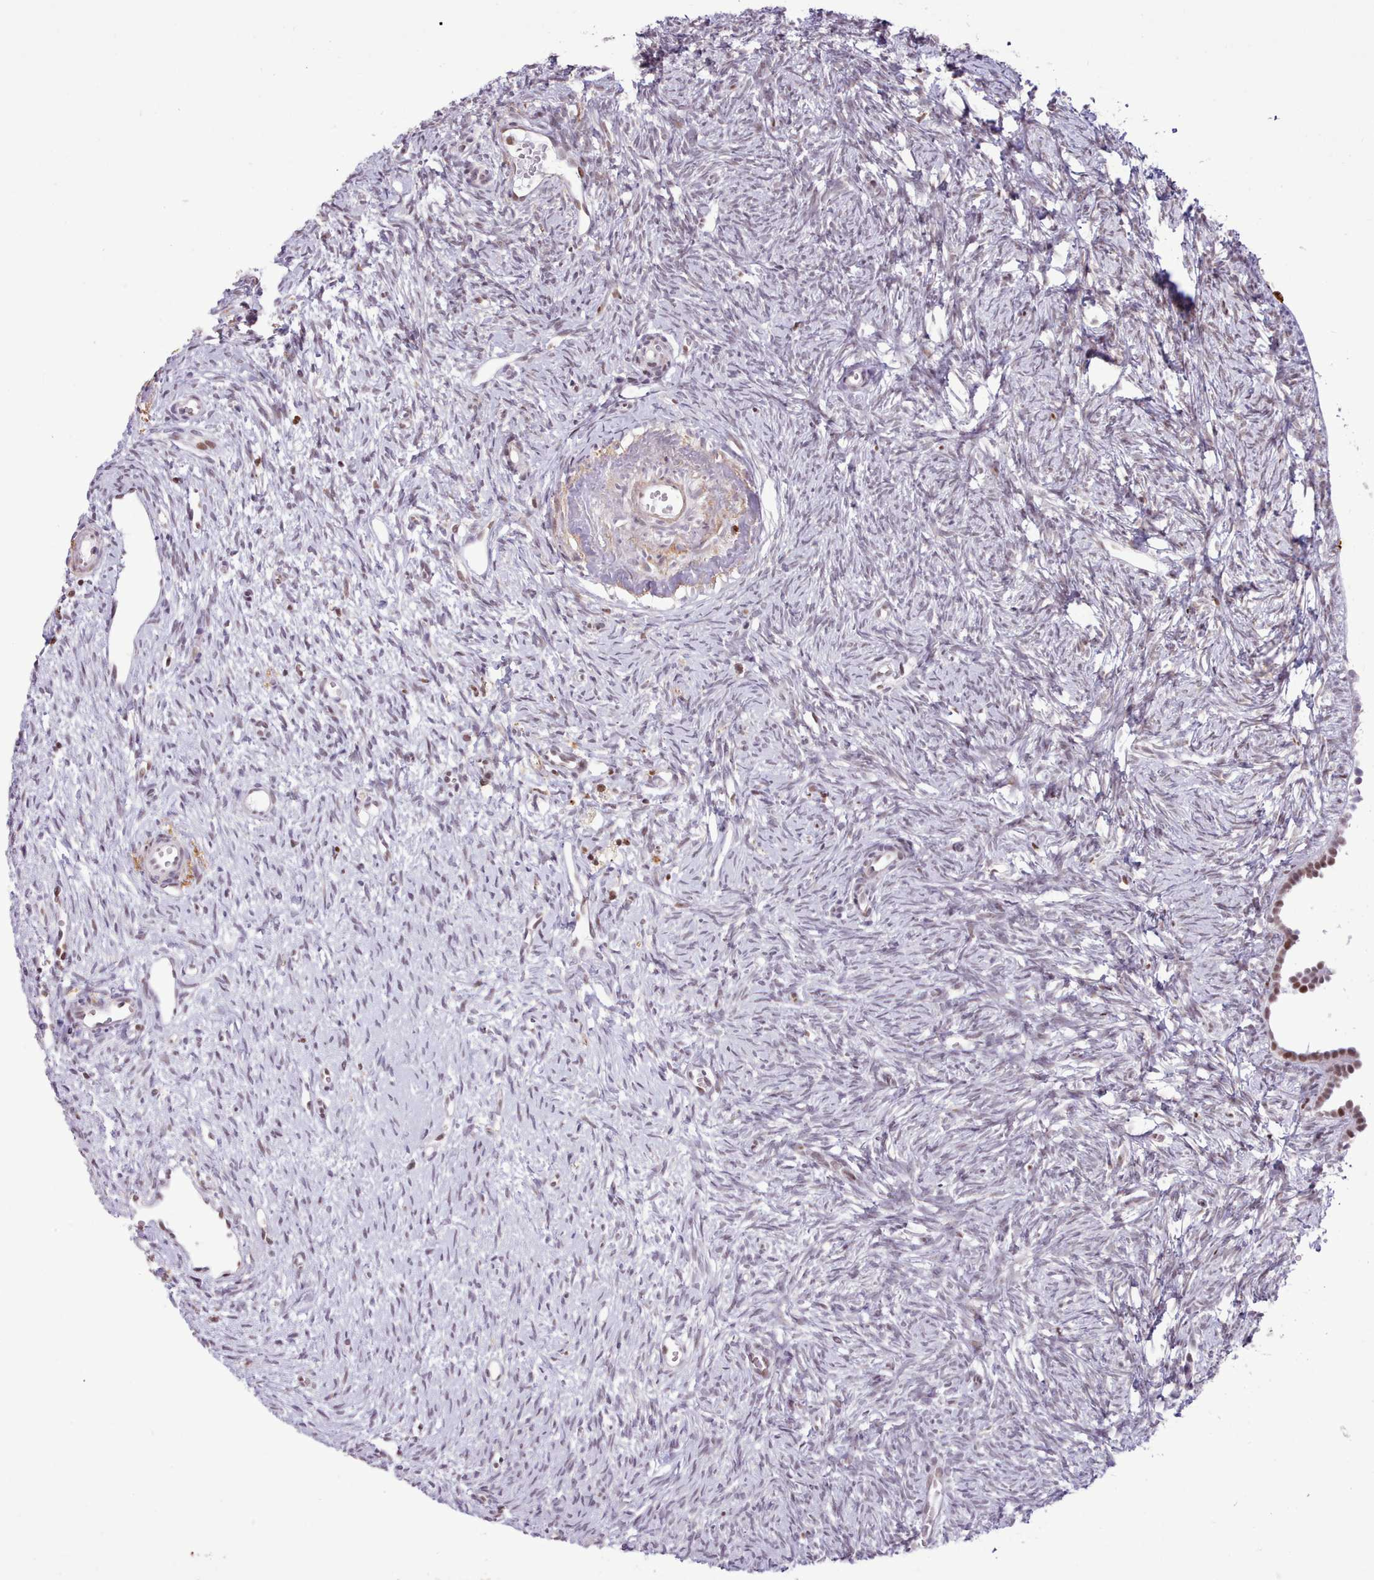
{"staining": {"intensity": "negative", "quantity": "none", "location": "none"}, "tissue": "ovary", "cell_type": "Ovarian stroma cells", "image_type": "normal", "snomed": [{"axis": "morphology", "description": "Normal tissue, NOS"}, {"axis": "topography", "description": "Ovary"}], "caption": "An immunohistochemistry (IHC) histopathology image of unremarkable ovary is shown. There is no staining in ovarian stroma cells of ovary. (Immunohistochemistry, brightfield microscopy, high magnification).", "gene": "TAF15", "patient": {"sex": "female", "age": 51}}